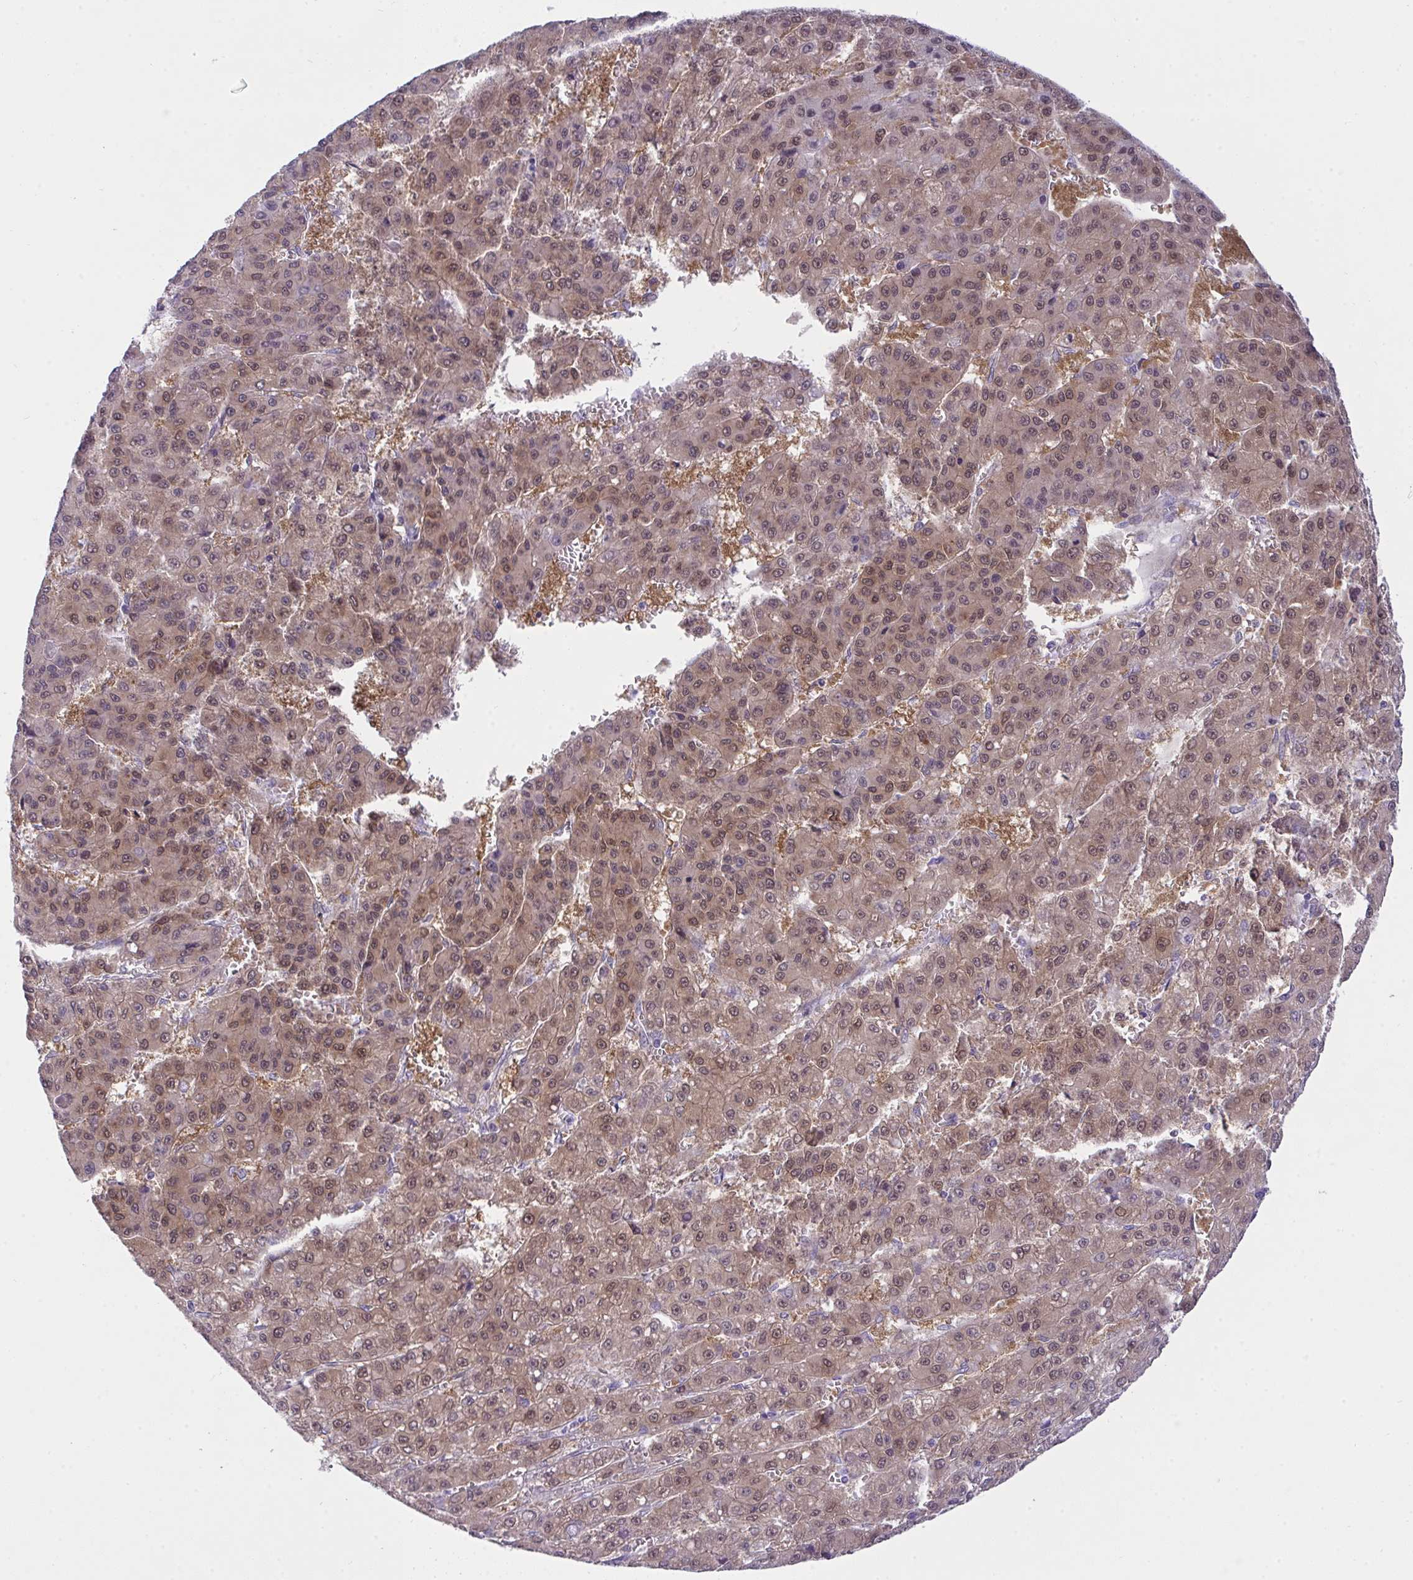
{"staining": {"intensity": "moderate", "quantity": ">75%", "location": "cytoplasmic/membranous,nuclear"}, "tissue": "liver cancer", "cell_type": "Tumor cells", "image_type": "cancer", "snomed": [{"axis": "morphology", "description": "Carcinoma, Hepatocellular, NOS"}, {"axis": "topography", "description": "Liver"}], "caption": "Hepatocellular carcinoma (liver) tissue shows moderate cytoplasmic/membranous and nuclear expression in approximately >75% of tumor cells", "gene": "HOXD12", "patient": {"sex": "male", "age": 70}}